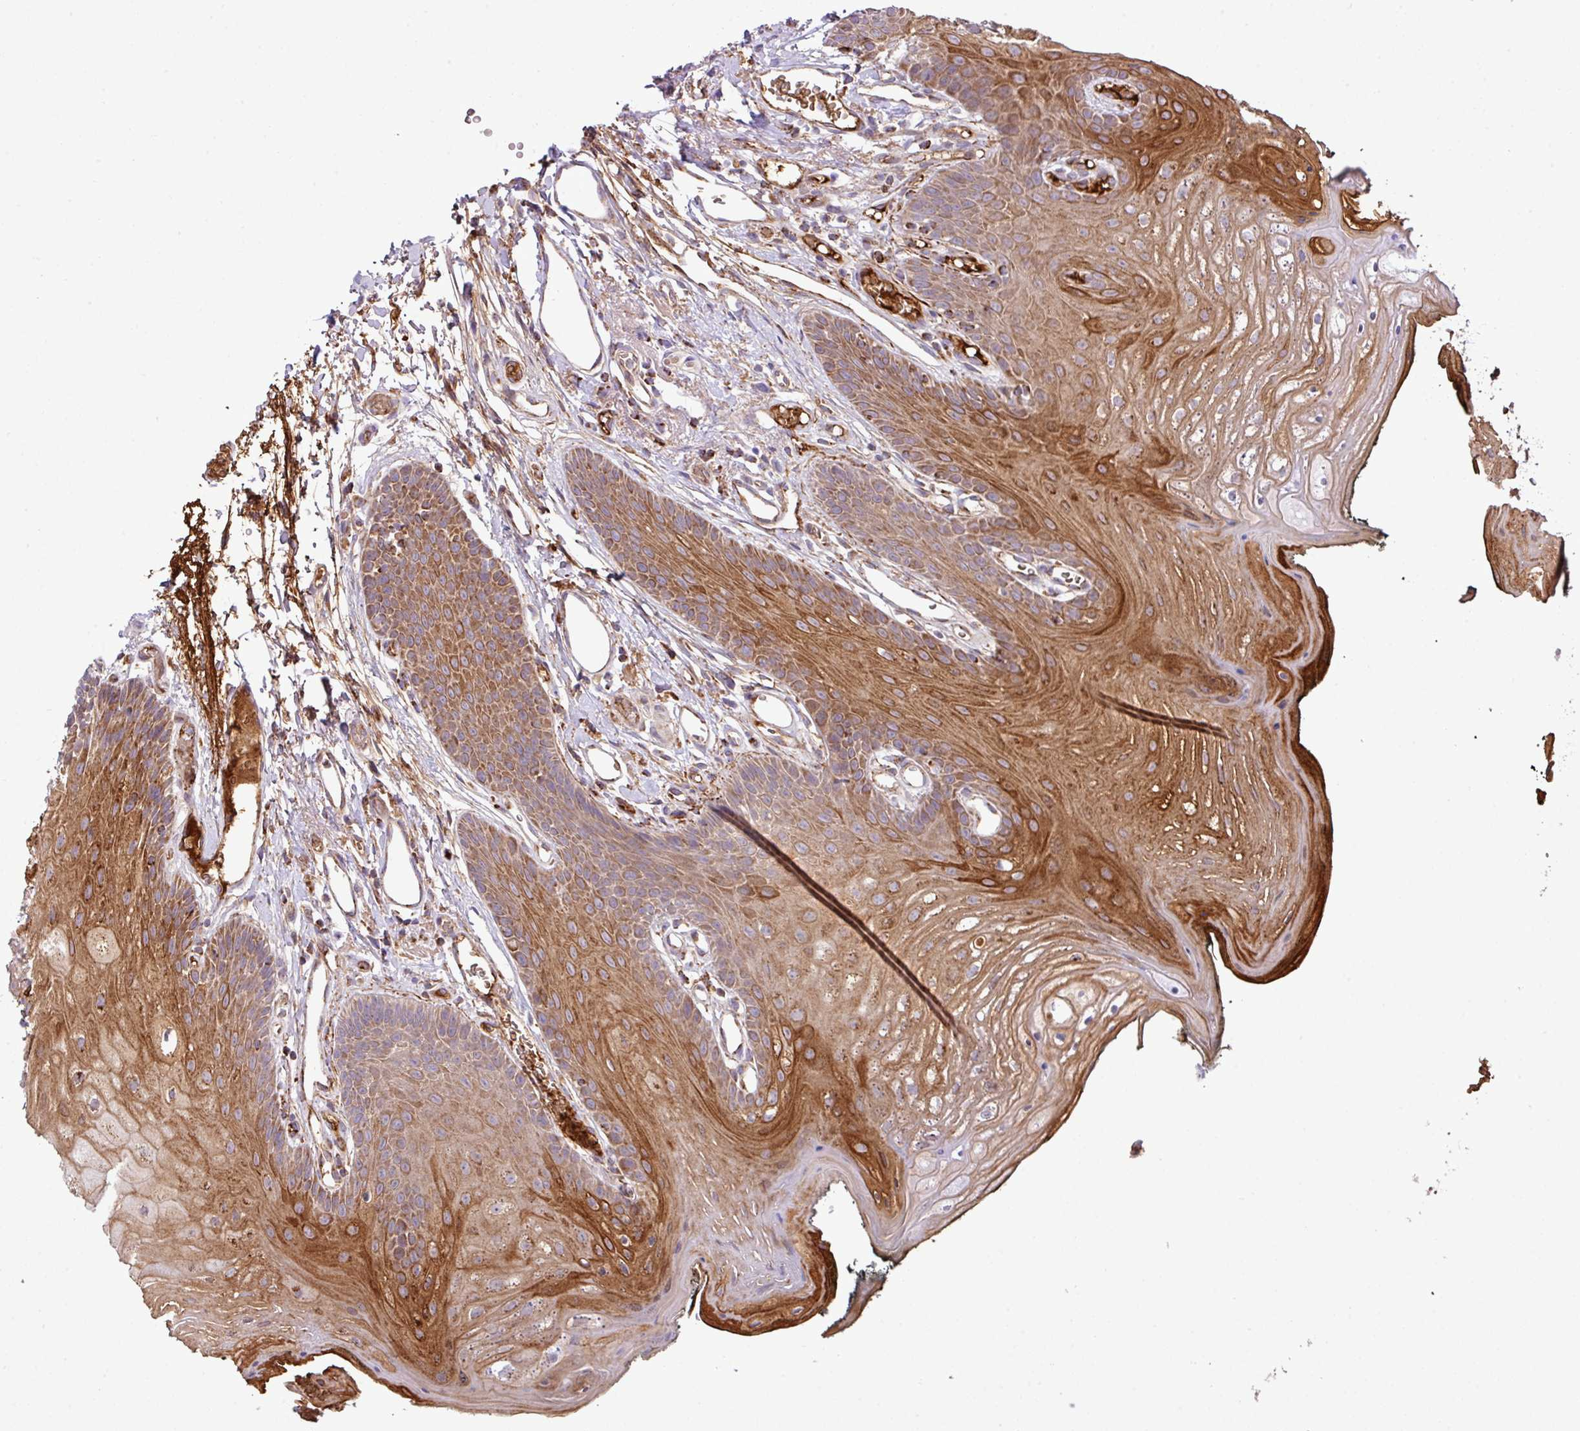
{"staining": {"intensity": "moderate", "quantity": ">75%", "location": "cytoplasmic/membranous"}, "tissue": "oral mucosa", "cell_type": "Squamous epithelial cells", "image_type": "normal", "snomed": [{"axis": "morphology", "description": "Normal tissue, NOS"}, {"axis": "morphology", "description": "Squamous cell carcinoma, NOS"}, {"axis": "topography", "description": "Oral tissue"}, {"axis": "topography", "description": "Head-Neck"}], "caption": "Protein expression by IHC shows moderate cytoplasmic/membranous staining in about >75% of squamous epithelial cells in normal oral mucosa. (DAB IHC with brightfield microscopy, high magnification).", "gene": "ZNF569", "patient": {"sex": "female", "age": 81}}